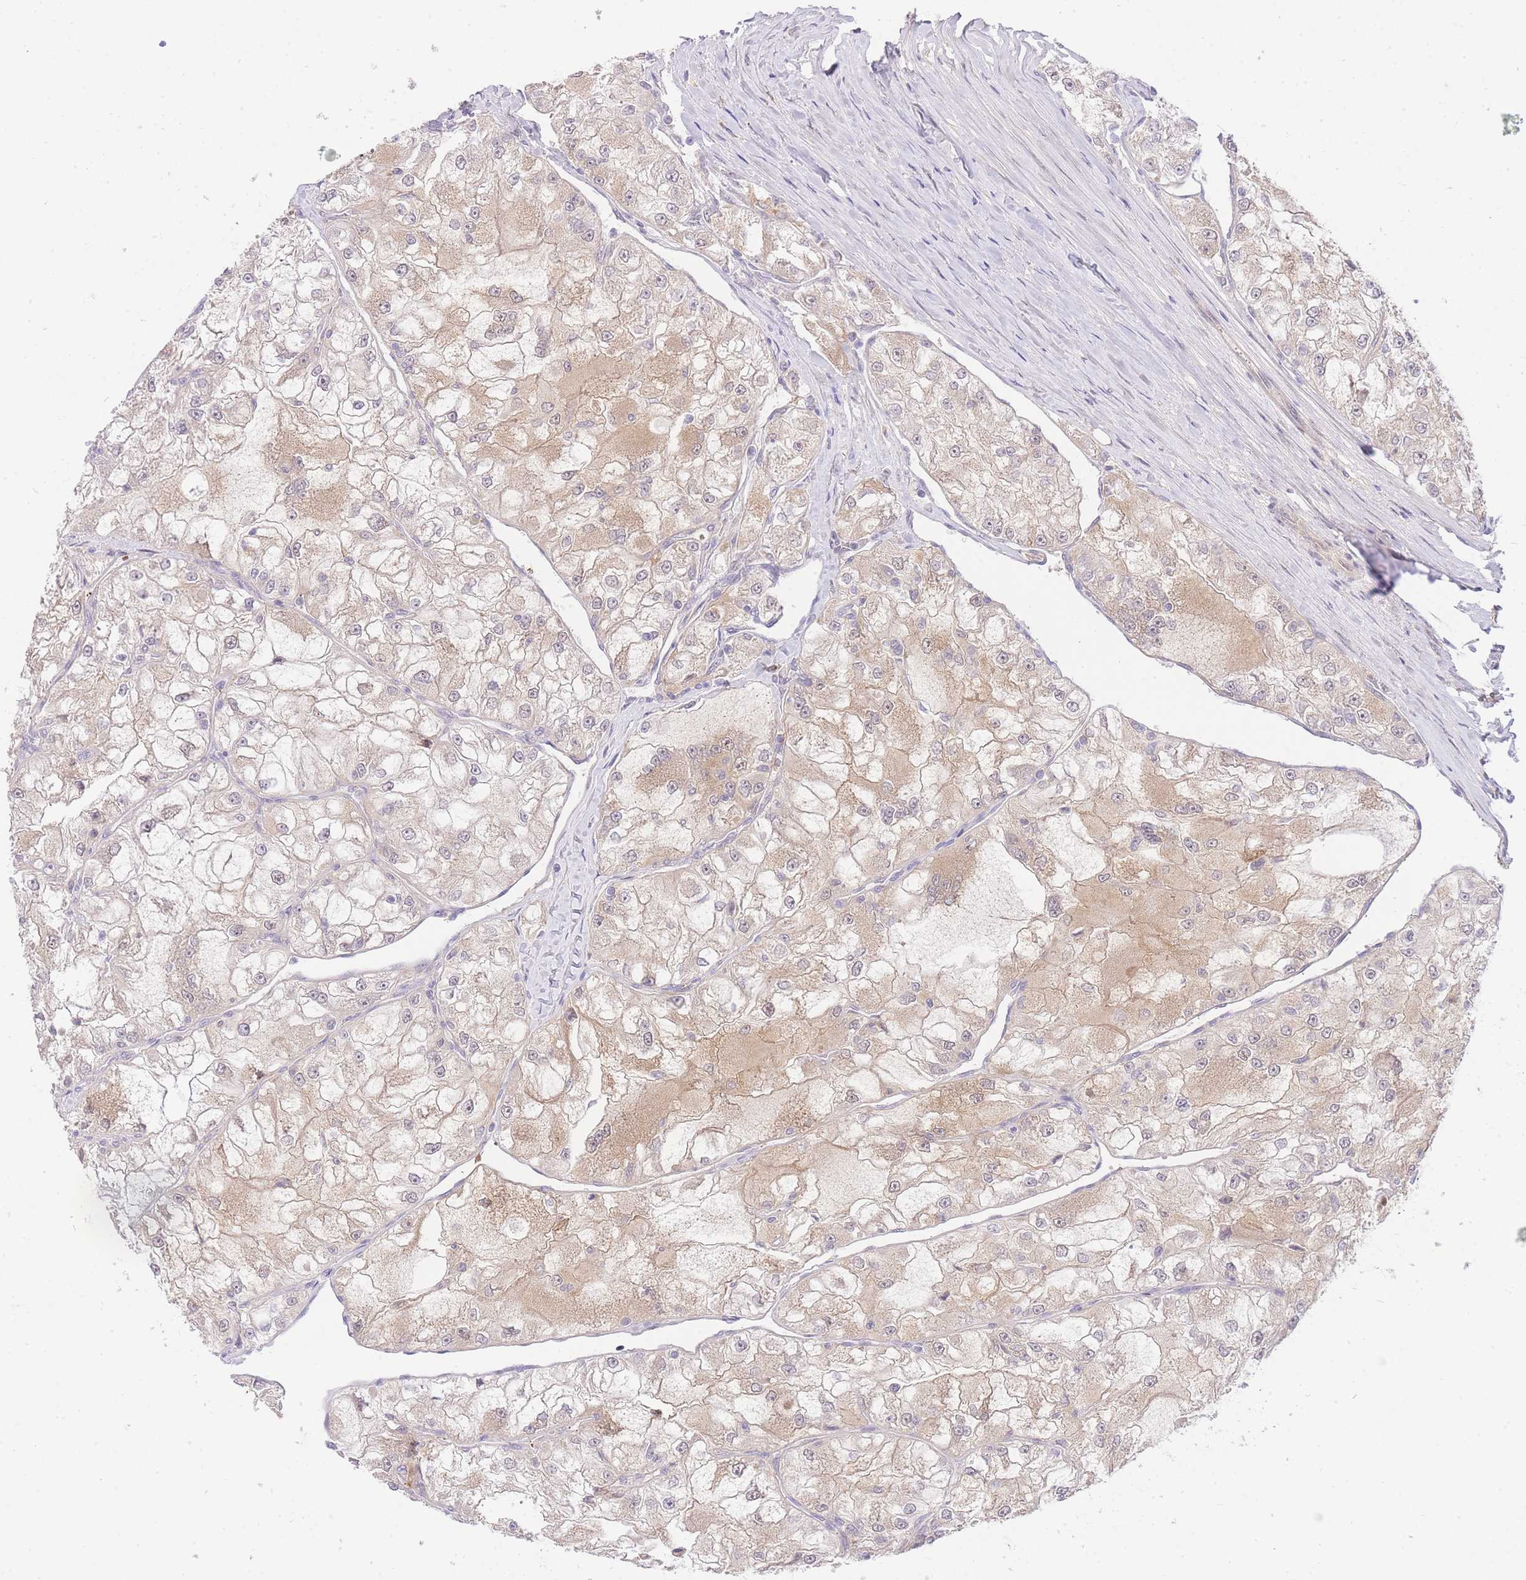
{"staining": {"intensity": "moderate", "quantity": ">75%", "location": "cytoplasmic/membranous"}, "tissue": "renal cancer", "cell_type": "Tumor cells", "image_type": "cancer", "snomed": [{"axis": "morphology", "description": "Adenocarcinoma, NOS"}, {"axis": "topography", "description": "Kidney"}], "caption": "About >75% of tumor cells in renal cancer (adenocarcinoma) display moderate cytoplasmic/membranous protein staining as visualized by brown immunohistochemical staining.", "gene": "SLC25A33", "patient": {"sex": "female", "age": 72}}